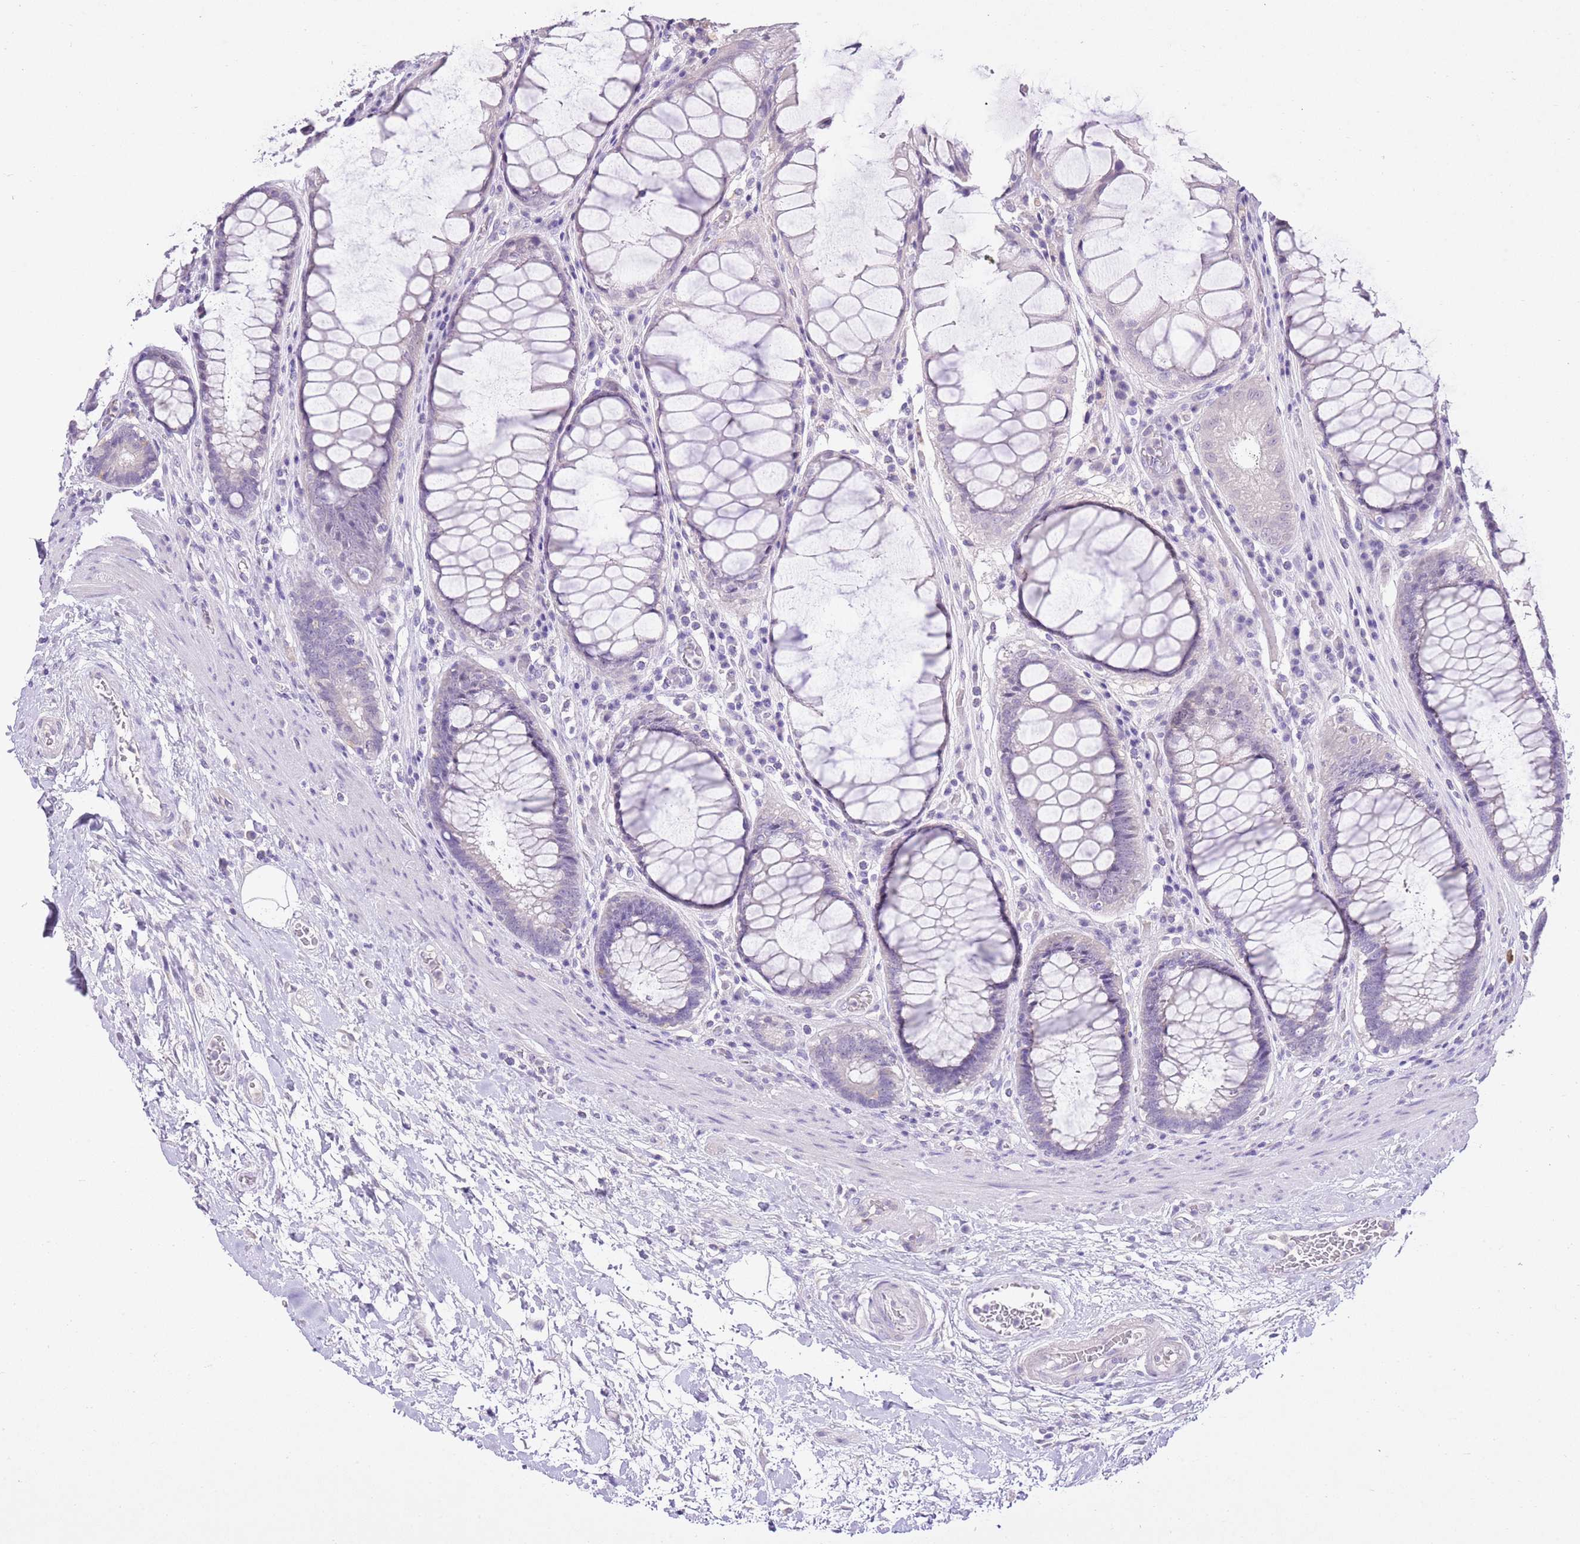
{"staining": {"intensity": "negative", "quantity": "none", "location": "none"}, "tissue": "rectum", "cell_type": "Glandular cells", "image_type": "normal", "snomed": [{"axis": "morphology", "description": "Normal tissue, NOS"}, {"axis": "topography", "description": "Rectum"}], "caption": "A histopathology image of rectum stained for a protein shows no brown staining in glandular cells. The staining is performed using DAB (3,3'-diaminobenzidine) brown chromogen with nuclei counter-stained in using hematoxylin.", "gene": "XPO7", "patient": {"sex": "male", "age": 64}}